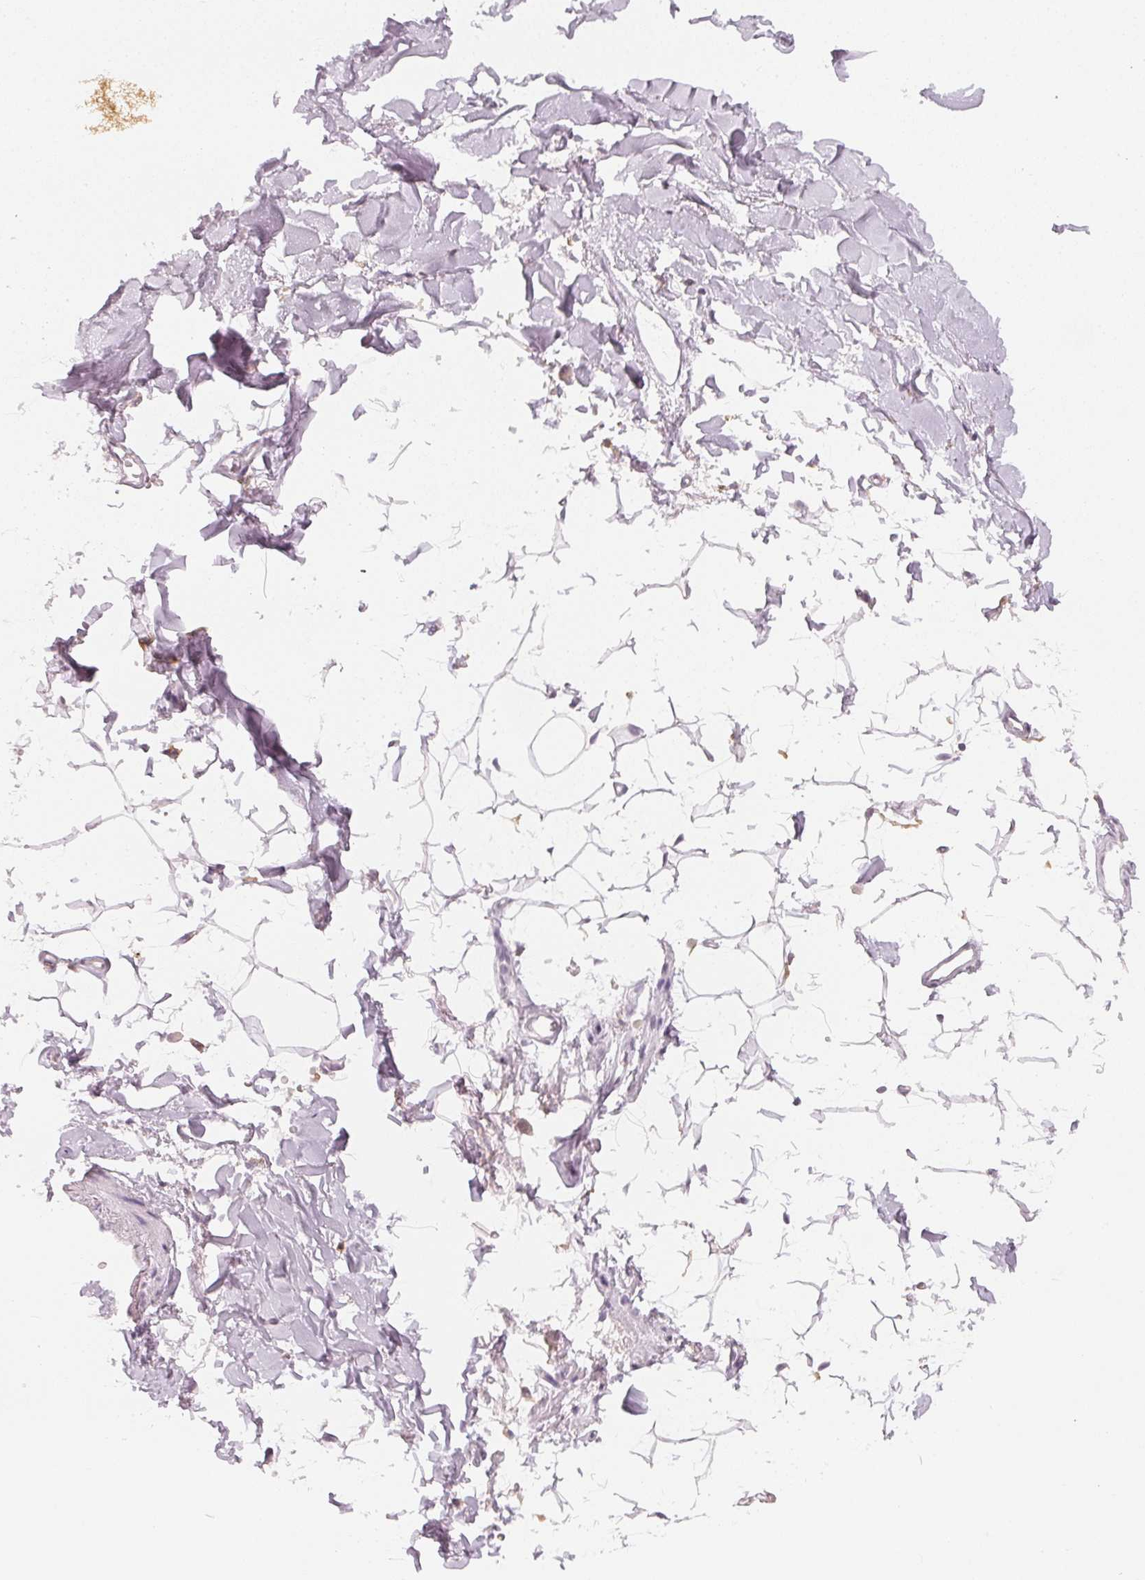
{"staining": {"intensity": "weak", "quantity": "<25%", "location": "cytoplasmic/membranous"}, "tissue": "adipose tissue", "cell_type": "Adipocytes", "image_type": "normal", "snomed": [{"axis": "morphology", "description": "Normal tissue, NOS"}, {"axis": "topography", "description": "Cartilage tissue"}, {"axis": "topography", "description": "Bronchus"}], "caption": "This is an immunohistochemistry (IHC) image of normal human adipose tissue. There is no positivity in adipocytes.", "gene": "CFAP276", "patient": {"sex": "female", "age": 79}}